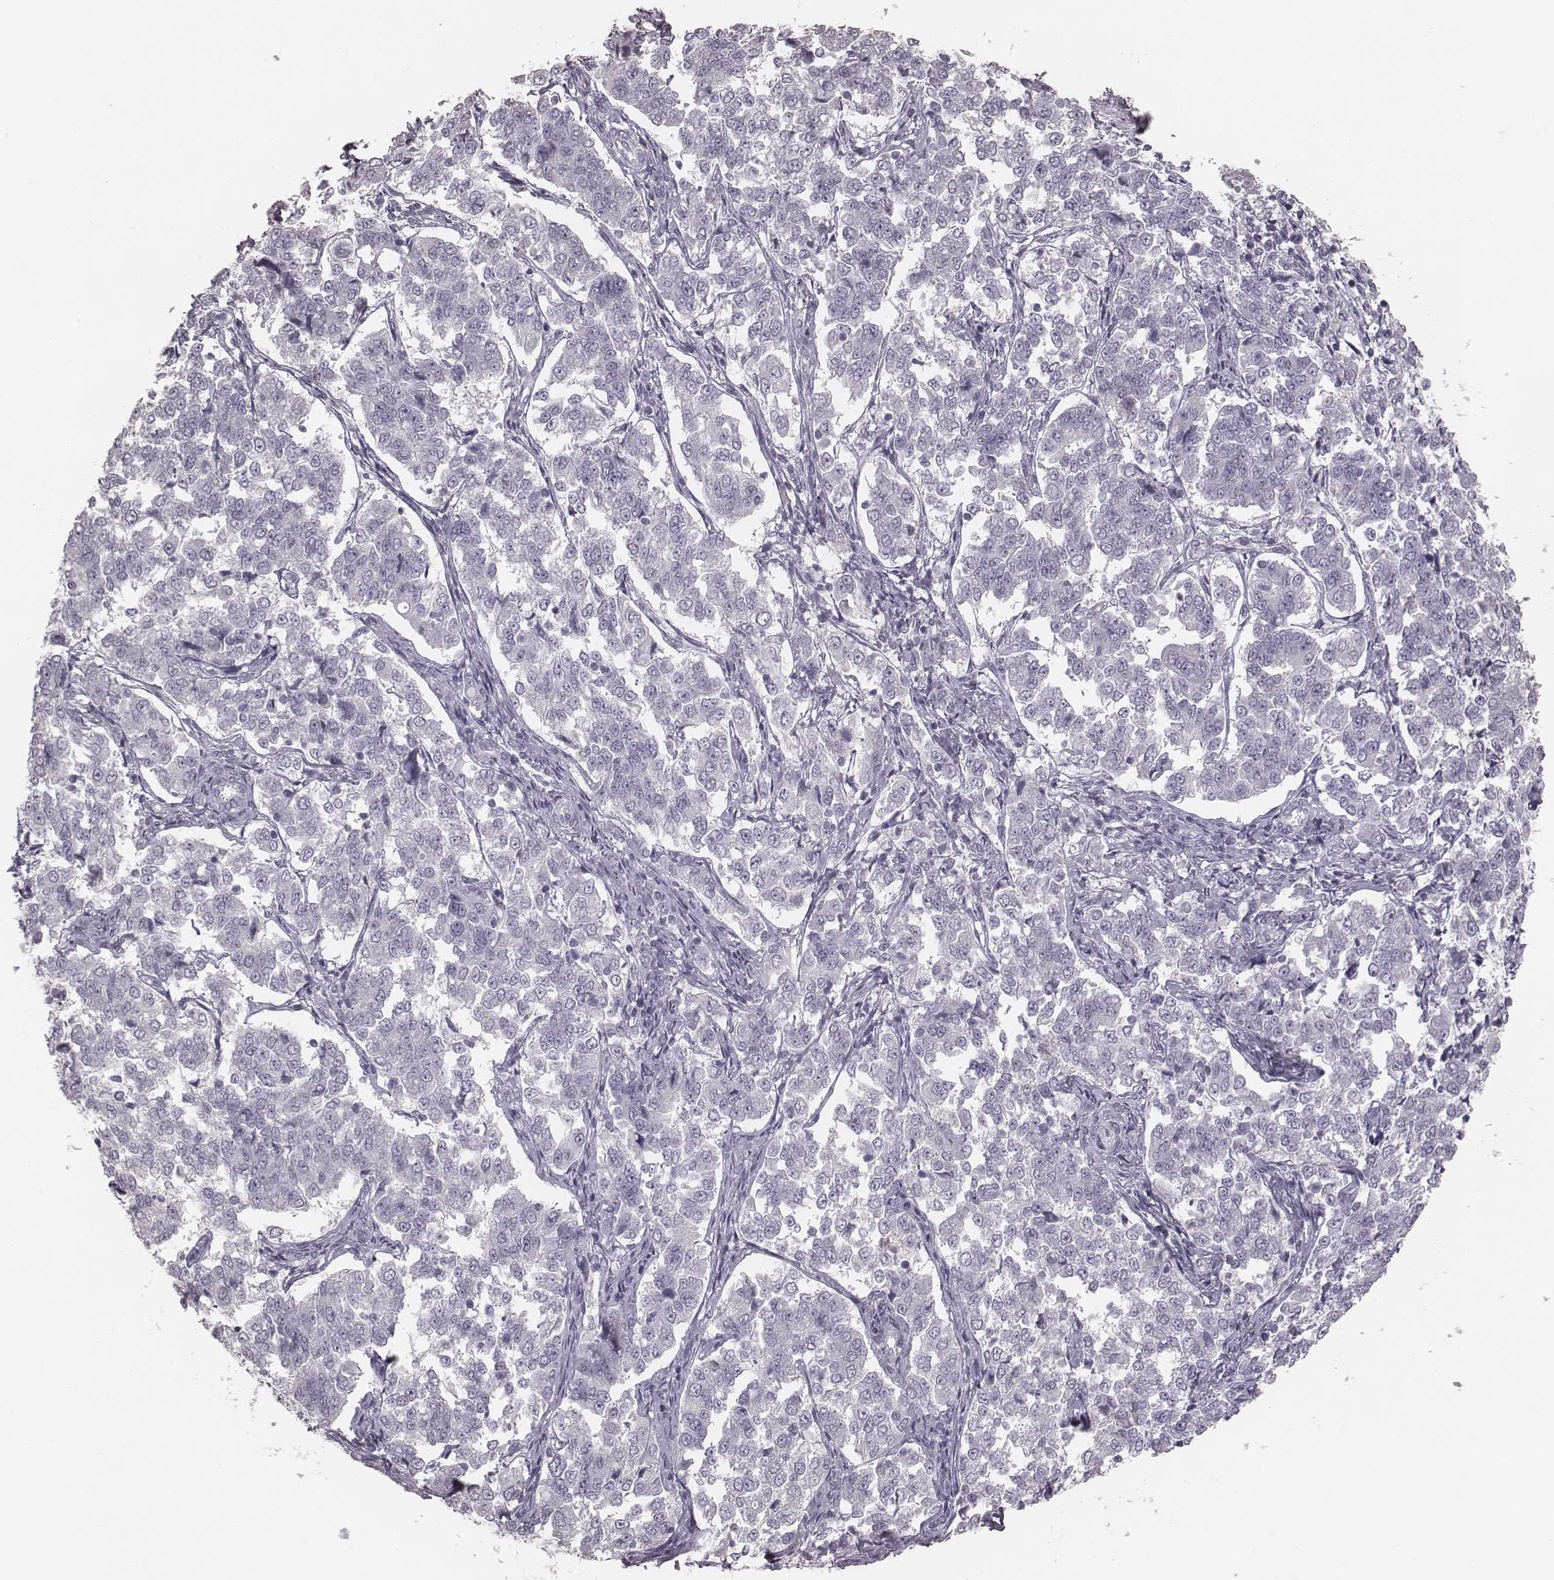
{"staining": {"intensity": "negative", "quantity": "none", "location": "none"}, "tissue": "endometrial cancer", "cell_type": "Tumor cells", "image_type": "cancer", "snomed": [{"axis": "morphology", "description": "Adenocarcinoma, NOS"}, {"axis": "topography", "description": "Endometrium"}], "caption": "A micrograph of human endometrial adenocarcinoma is negative for staining in tumor cells. (DAB immunohistochemistry with hematoxylin counter stain).", "gene": "S100Z", "patient": {"sex": "female", "age": 43}}